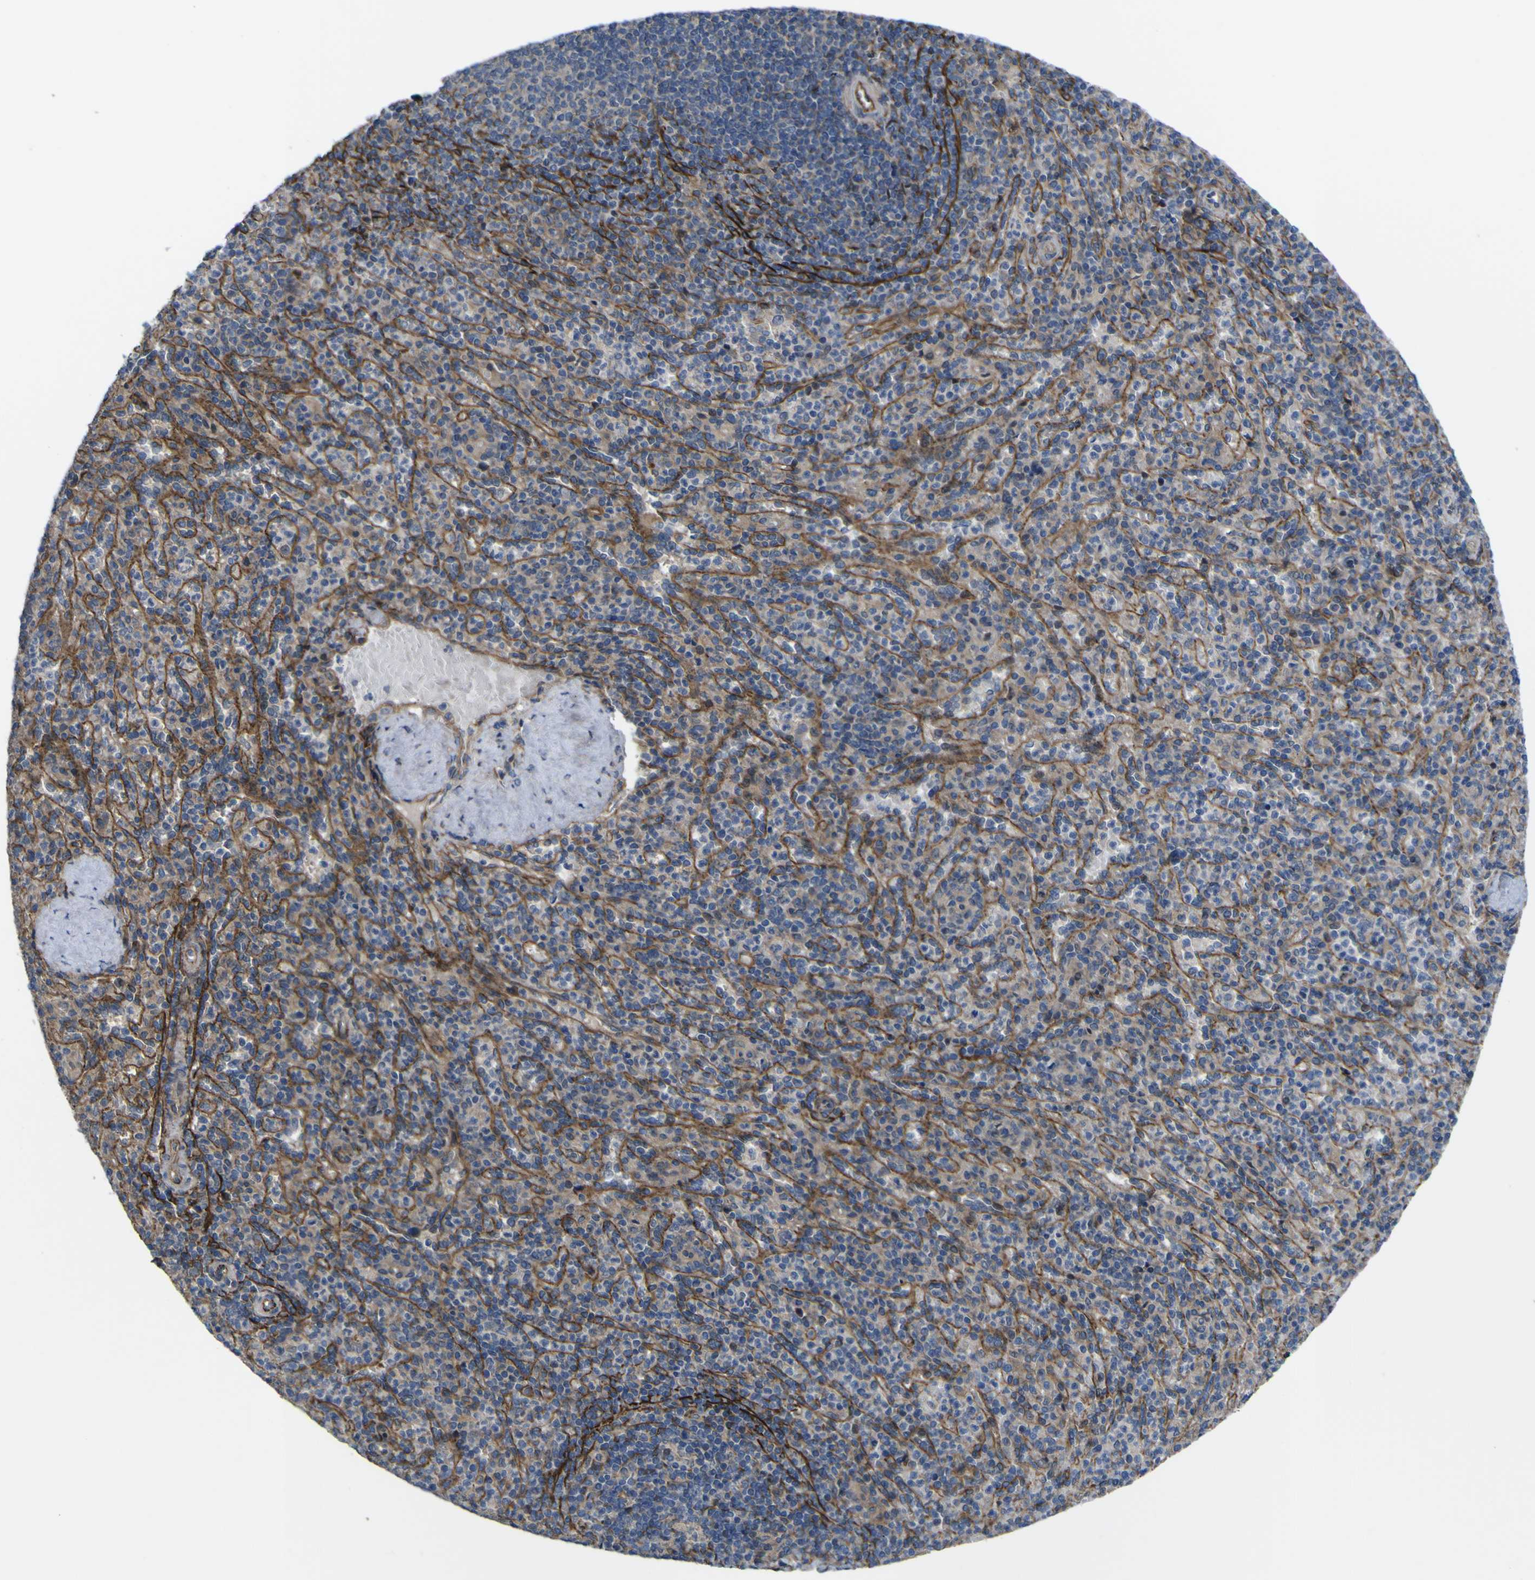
{"staining": {"intensity": "negative", "quantity": "none", "location": "none"}, "tissue": "spleen", "cell_type": "Cells in red pulp", "image_type": "normal", "snomed": [{"axis": "morphology", "description": "Normal tissue, NOS"}, {"axis": "topography", "description": "Spleen"}], "caption": "IHC histopathology image of benign human spleen stained for a protein (brown), which shows no expression in cells in red pulp. (Brightfield microscopy of DAB immunohistochemistry (IHC) at high magnification).", "gene": "FBXO30", "patient": {"sex": "male", "age": 36}}